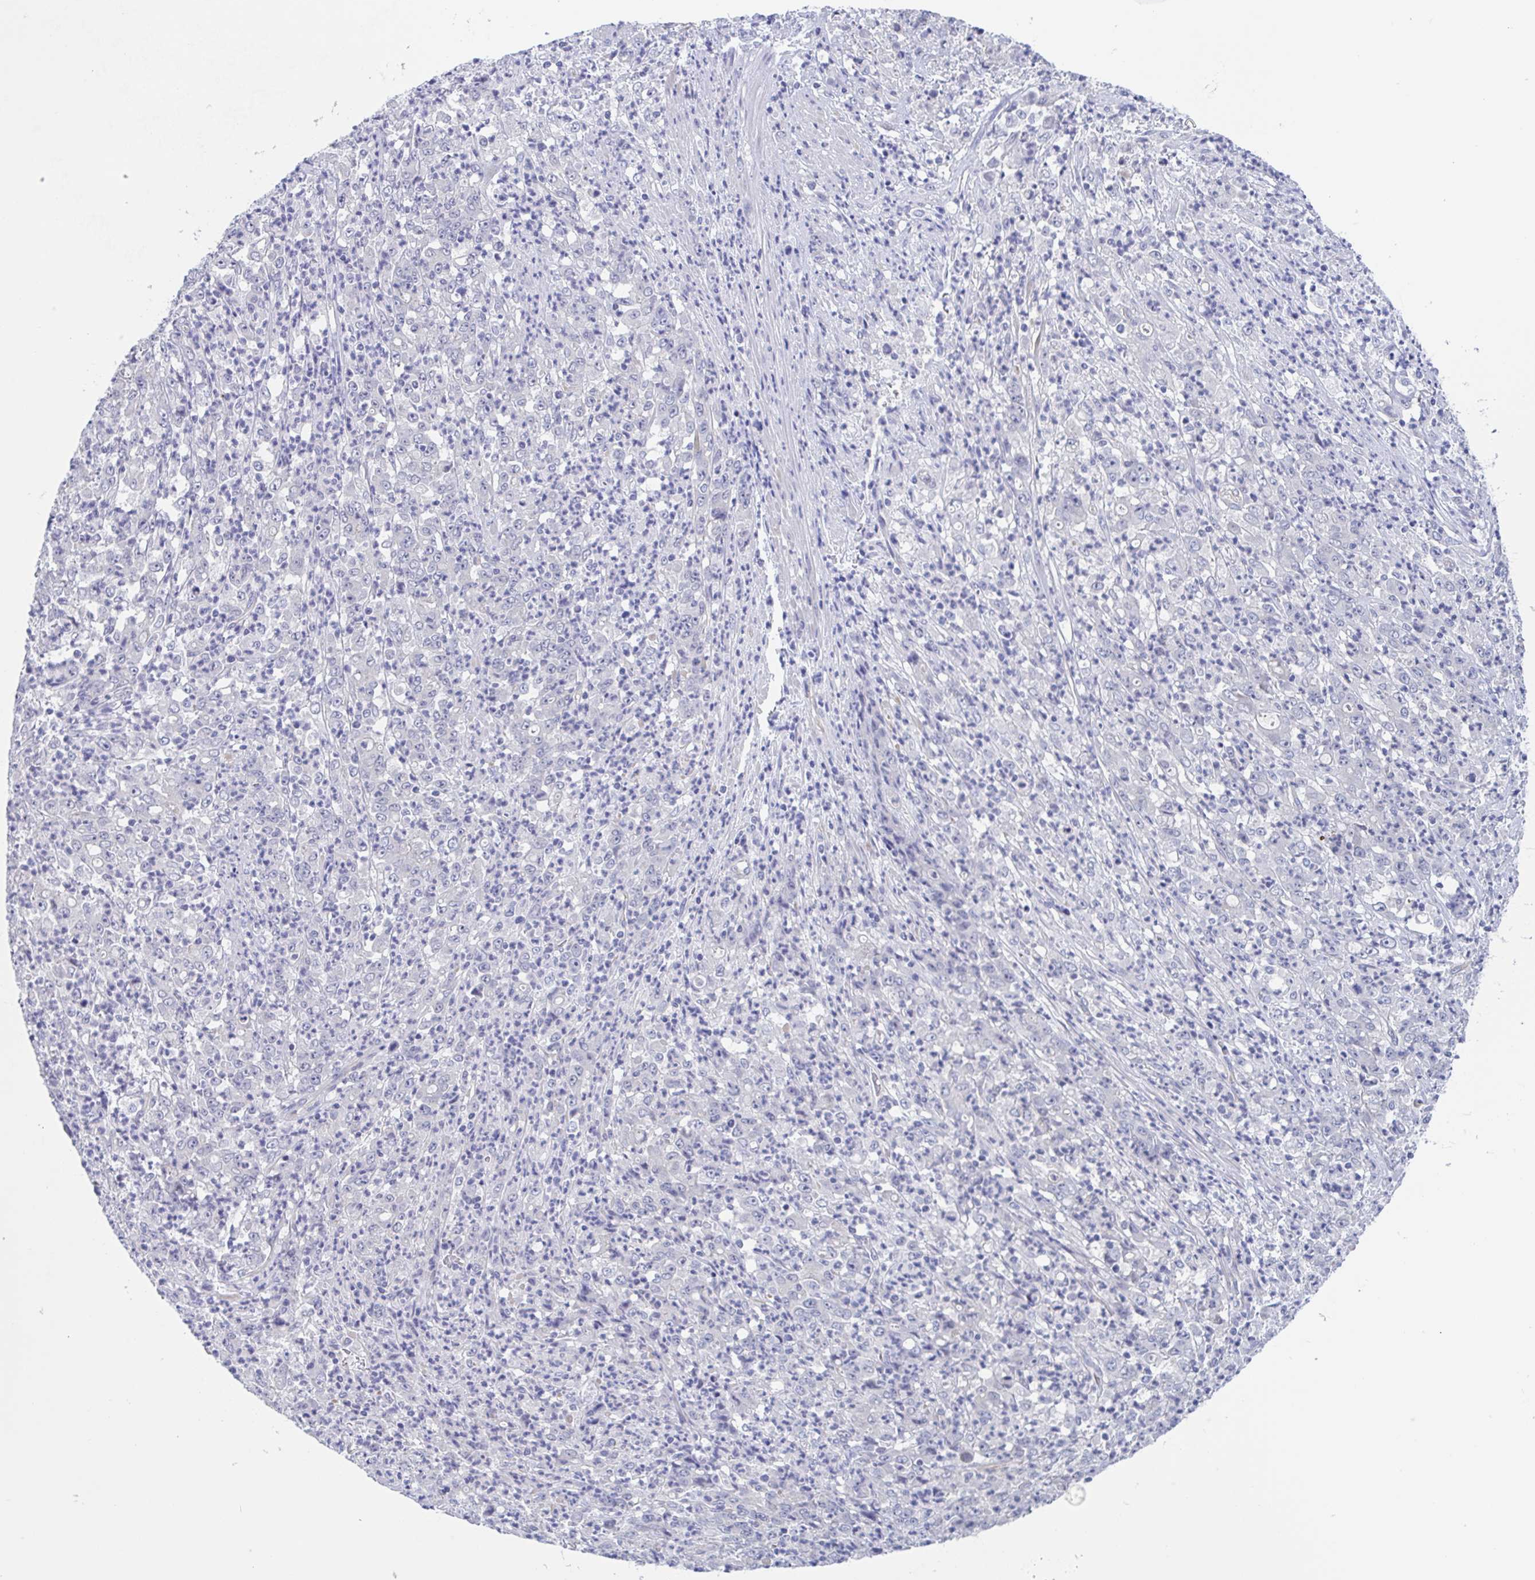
{"staining": {"intensity": "negative", "quantity": "none", "location": "none"}, "tissue": "stomach cancer", "cell_type": "Tumor cells", "image_type": "cancer", "snomed": [{"axis": "morphology", "description": "Adenocarcinoma, NOS"}, {"axis": "topography", "description": "Stomach, lower"}], "caption": "This is a photomicrograph of immunohistochemistry (IHC) staining of adenocarcinoma (stomach), which shows no expression in tumor cells.", "gene": "TEX12", "patient": {"sex": "female", "age": 71}}